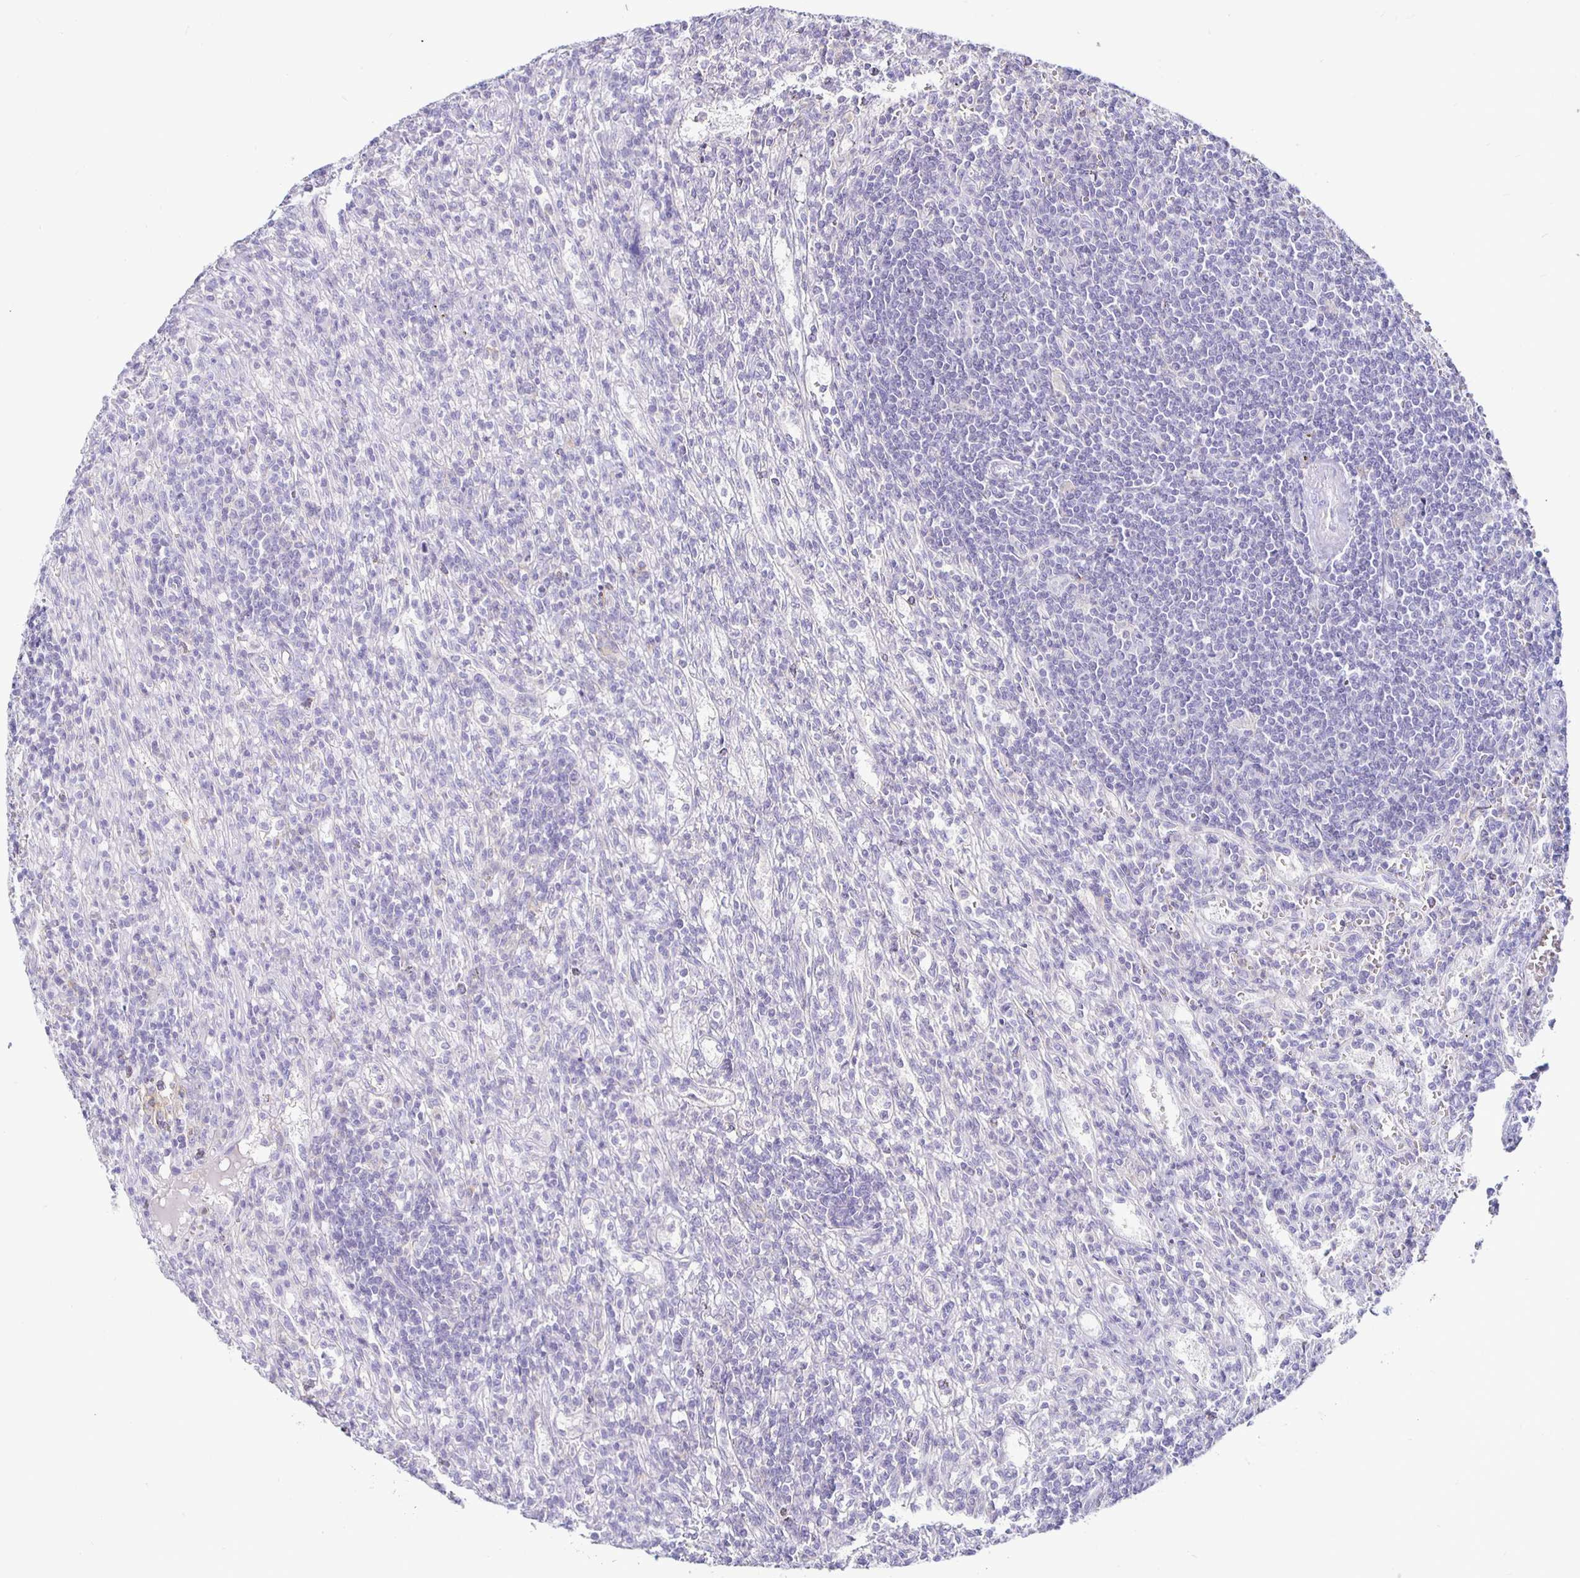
{"staining": {"intensity": "negative", "quantity": "none", "location": "none"}, "tissue": "lymphoma", "cell_type": "Tumor cells", "image_type": "cancer", "snomed": [{"axis": "morphology", "description": "Malignant lymphoma, non-Hodgkin's type, Low grade"}, {"axis": "topography", "description": "Spleen"}], "caption": "Tumor cells show no significant expression in low-grade malignant lymphoma, non-Hodgkin's type. The staining is performed using DAB brown chromogen with nuclei counter-stained in using hematoxylin.", "gene": "SIRPA", "patient": {"sex": "male", "age": 76}}